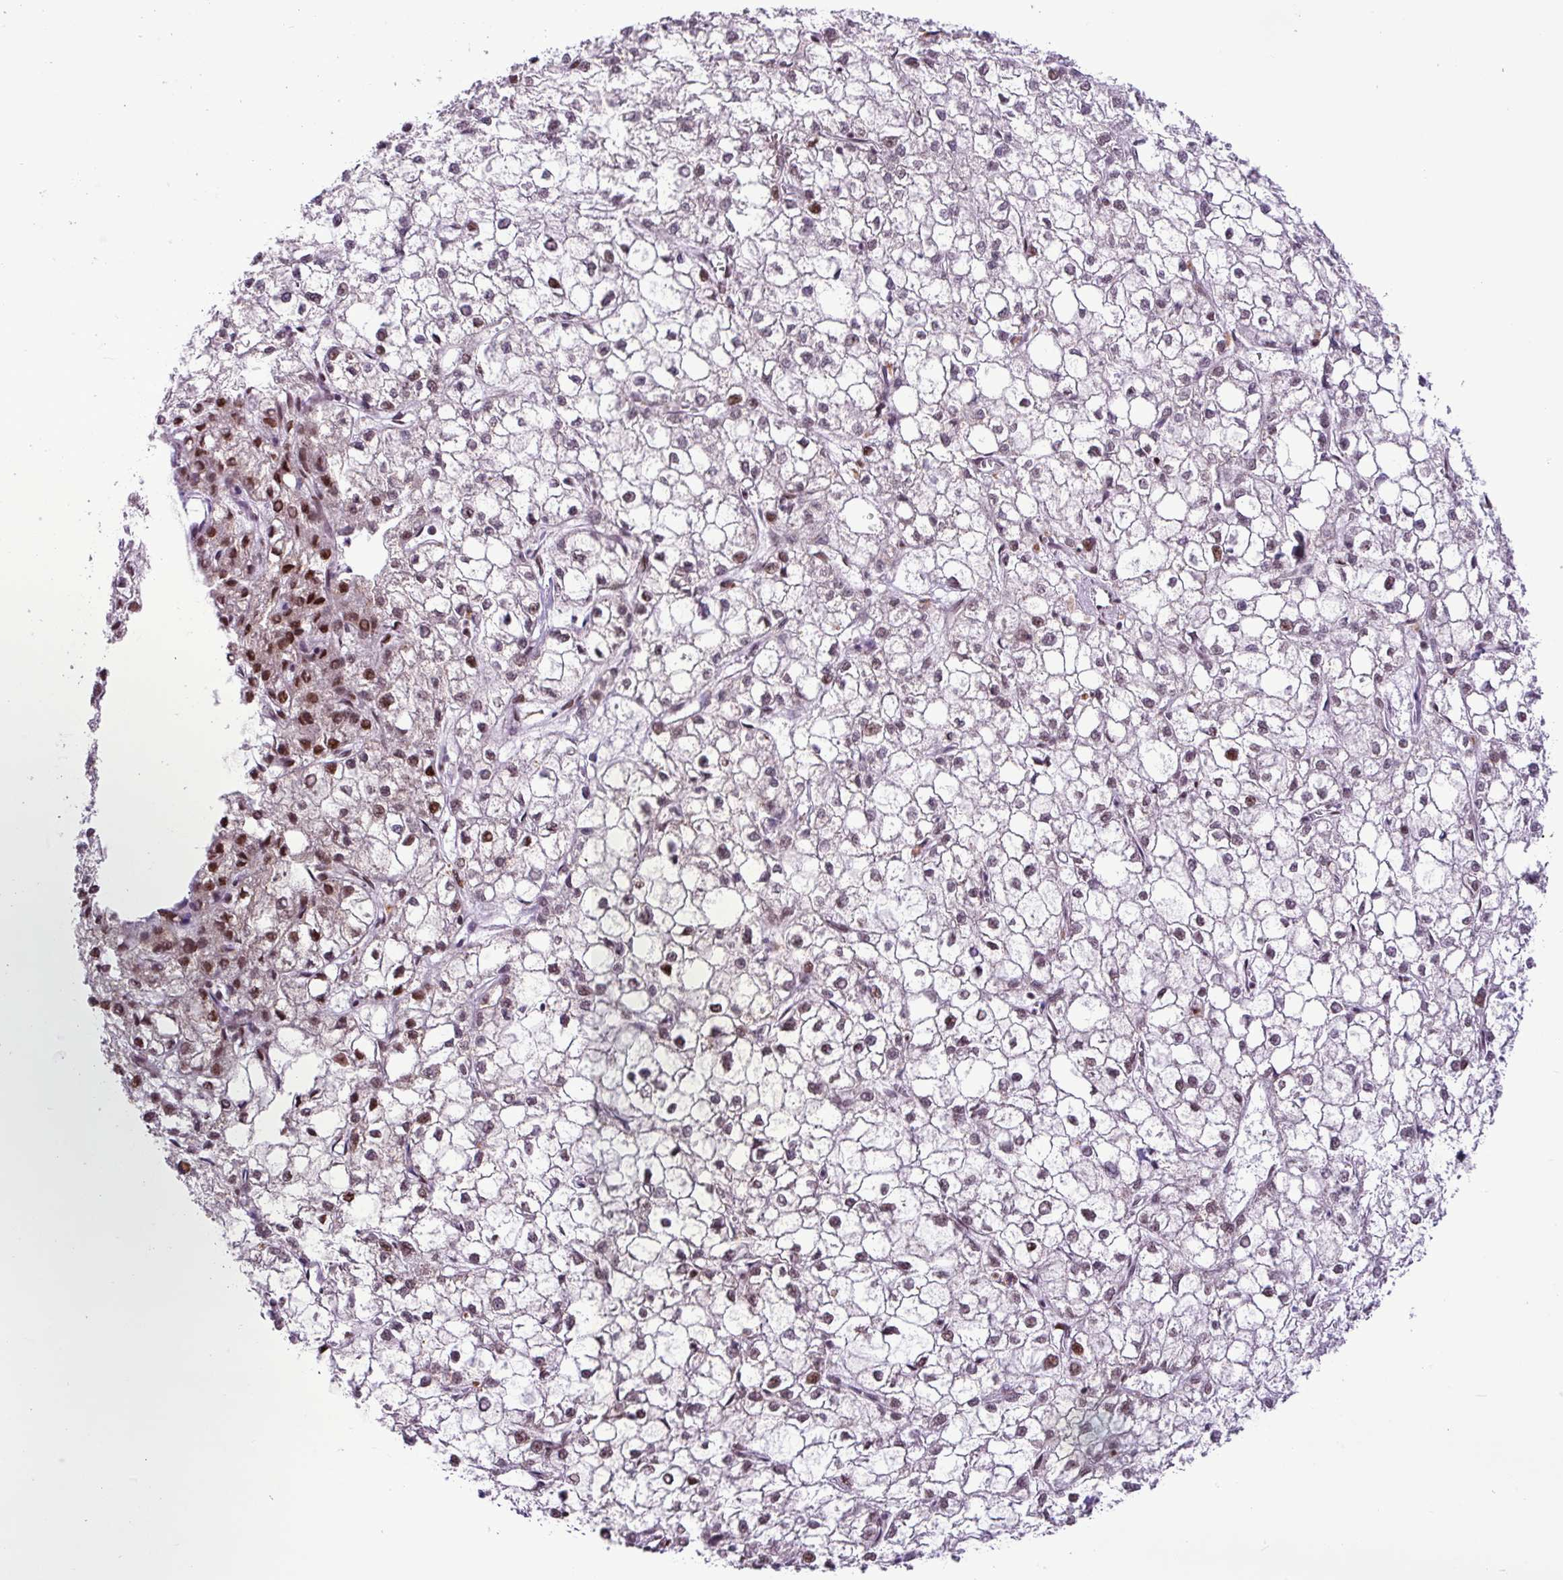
{"staining": {"intensity": "moderate", "quantity": "<25%", "location": "nuclear"}, "tissue": "liver cancer", "cell_type": "Tumor cells", "image_type": "cancer", "snomed": [{"axis": "morphology", "description": "Carcinoma, Hepatocellular, NOS"}, {"axis": "topography", "description": "Liver"}], "caption": "Hepatocellular carcinoma (liver) stained for a protein displays moderate nuclear positivity in tumor cells.", "gene": "ZNF354A", "patient": {"sex": "female", "age": 43}}